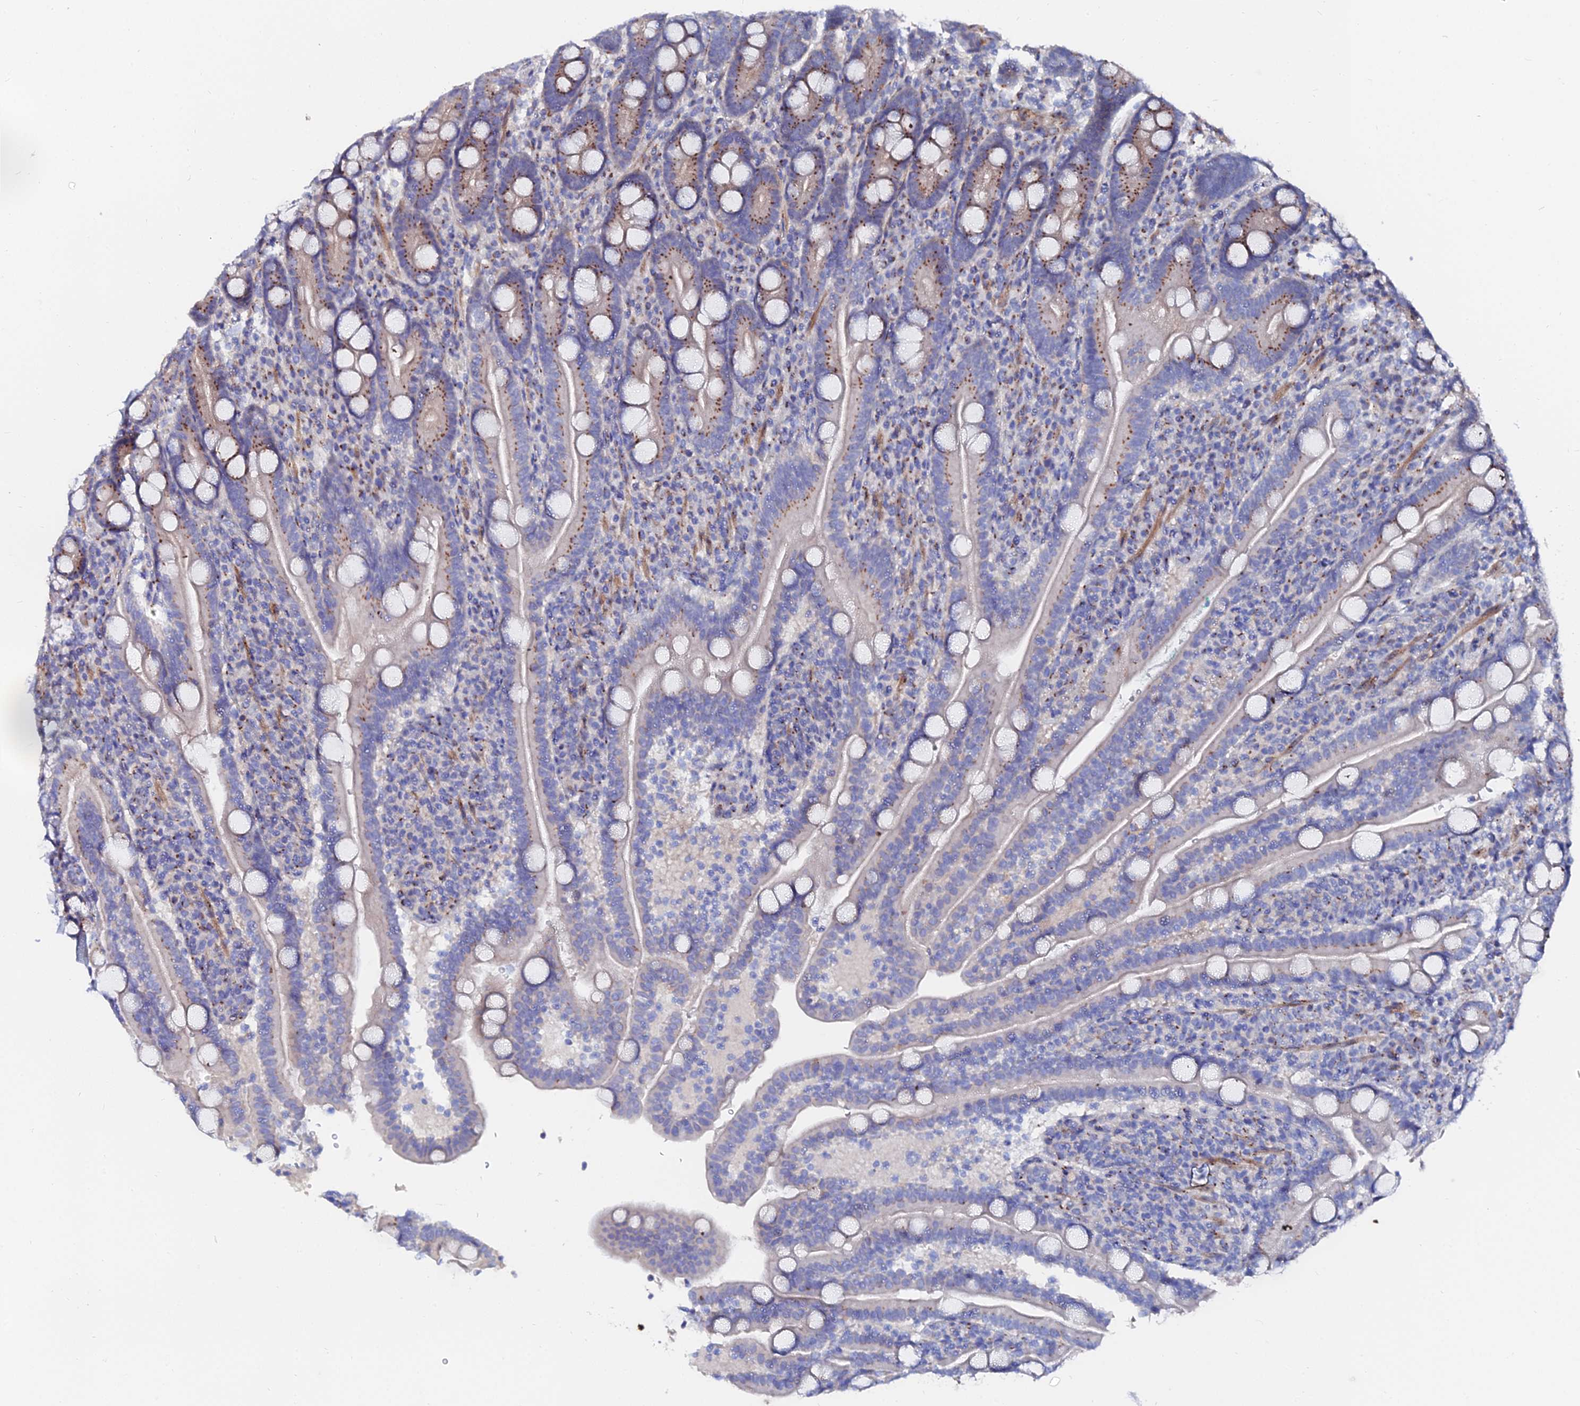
{"staining": {"intensity": "moderate", "quantity": ">75%", "location": "cytoplasmic/membranous"}, "tissue": "duodenum", "cell_type": "Glandular cells", "image_type": "normal", "snomed": [{"axis": "morphology", "description": "Normal tissue, NOS"}, {"axis": "topography", "description": "Duodenum"}], "caption": "Protein analysis of benign duodenum reveals moderate cytoplasmic/membranous positivity in about >75% of glandular cells.", "gene": "BORCS8", "patient": {"sex": "male", "age": 35}}